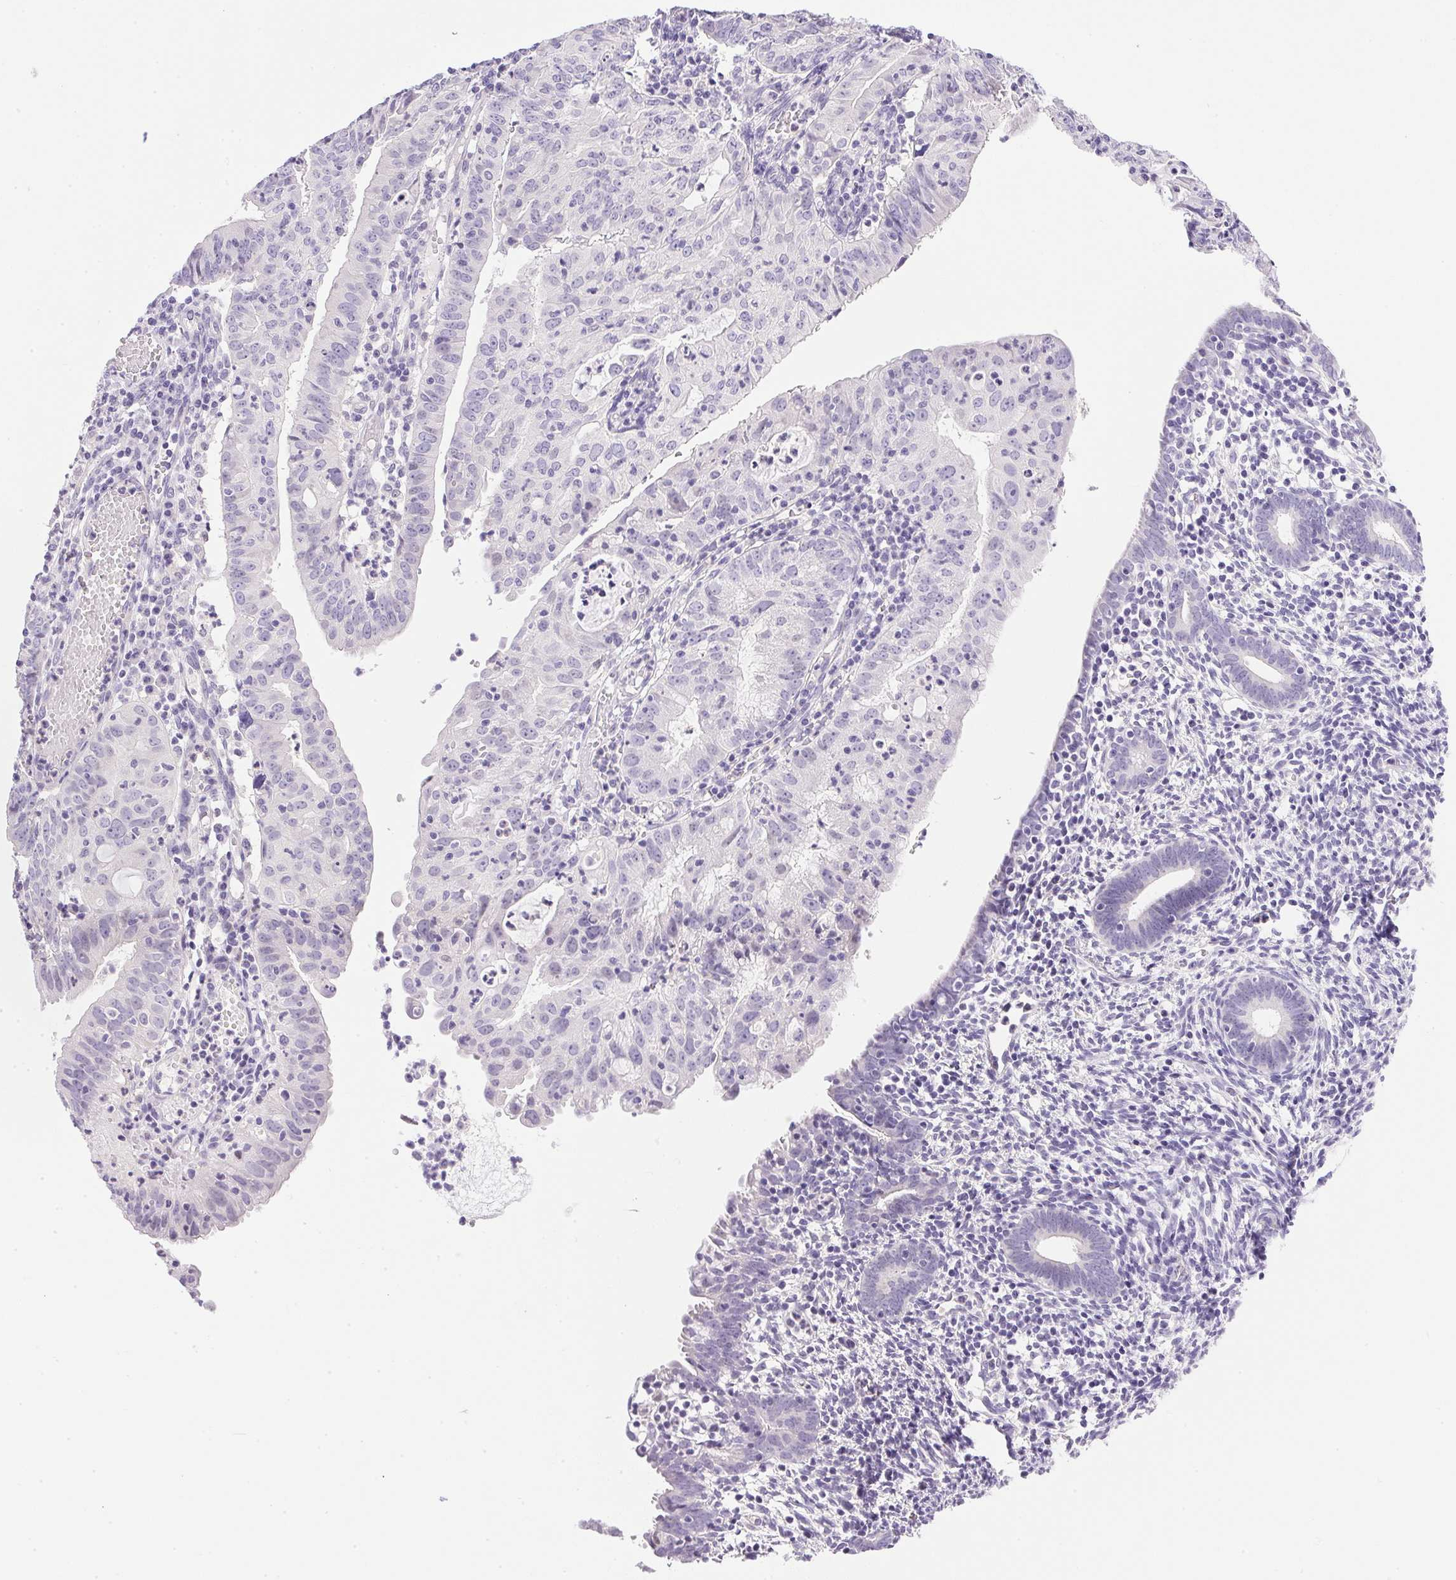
{"staining": {"intensity": "negative", "quantity": "none", "location": "none"}, "tissue": "endometrial cancer", "cell_type": "Tumor cells", "image_type": "cancer", "snomed": [{"axis": "morphology", "description": "Adenocarcinoma, NOS"}, {"axis": "topography", "description": "Endometrium"}], "caption": "The micrograph demonstrates no significant staining in tumor cells of endometrial cancer. (Stains: DAB (3,3'-diaminobenzidine) IHC with hematoxylin counter stain, Microscopy: brightfield microscopy at high magnification).", "gene": "ATP6V0A4", "patient": {"sex": "female", "age": 60}}